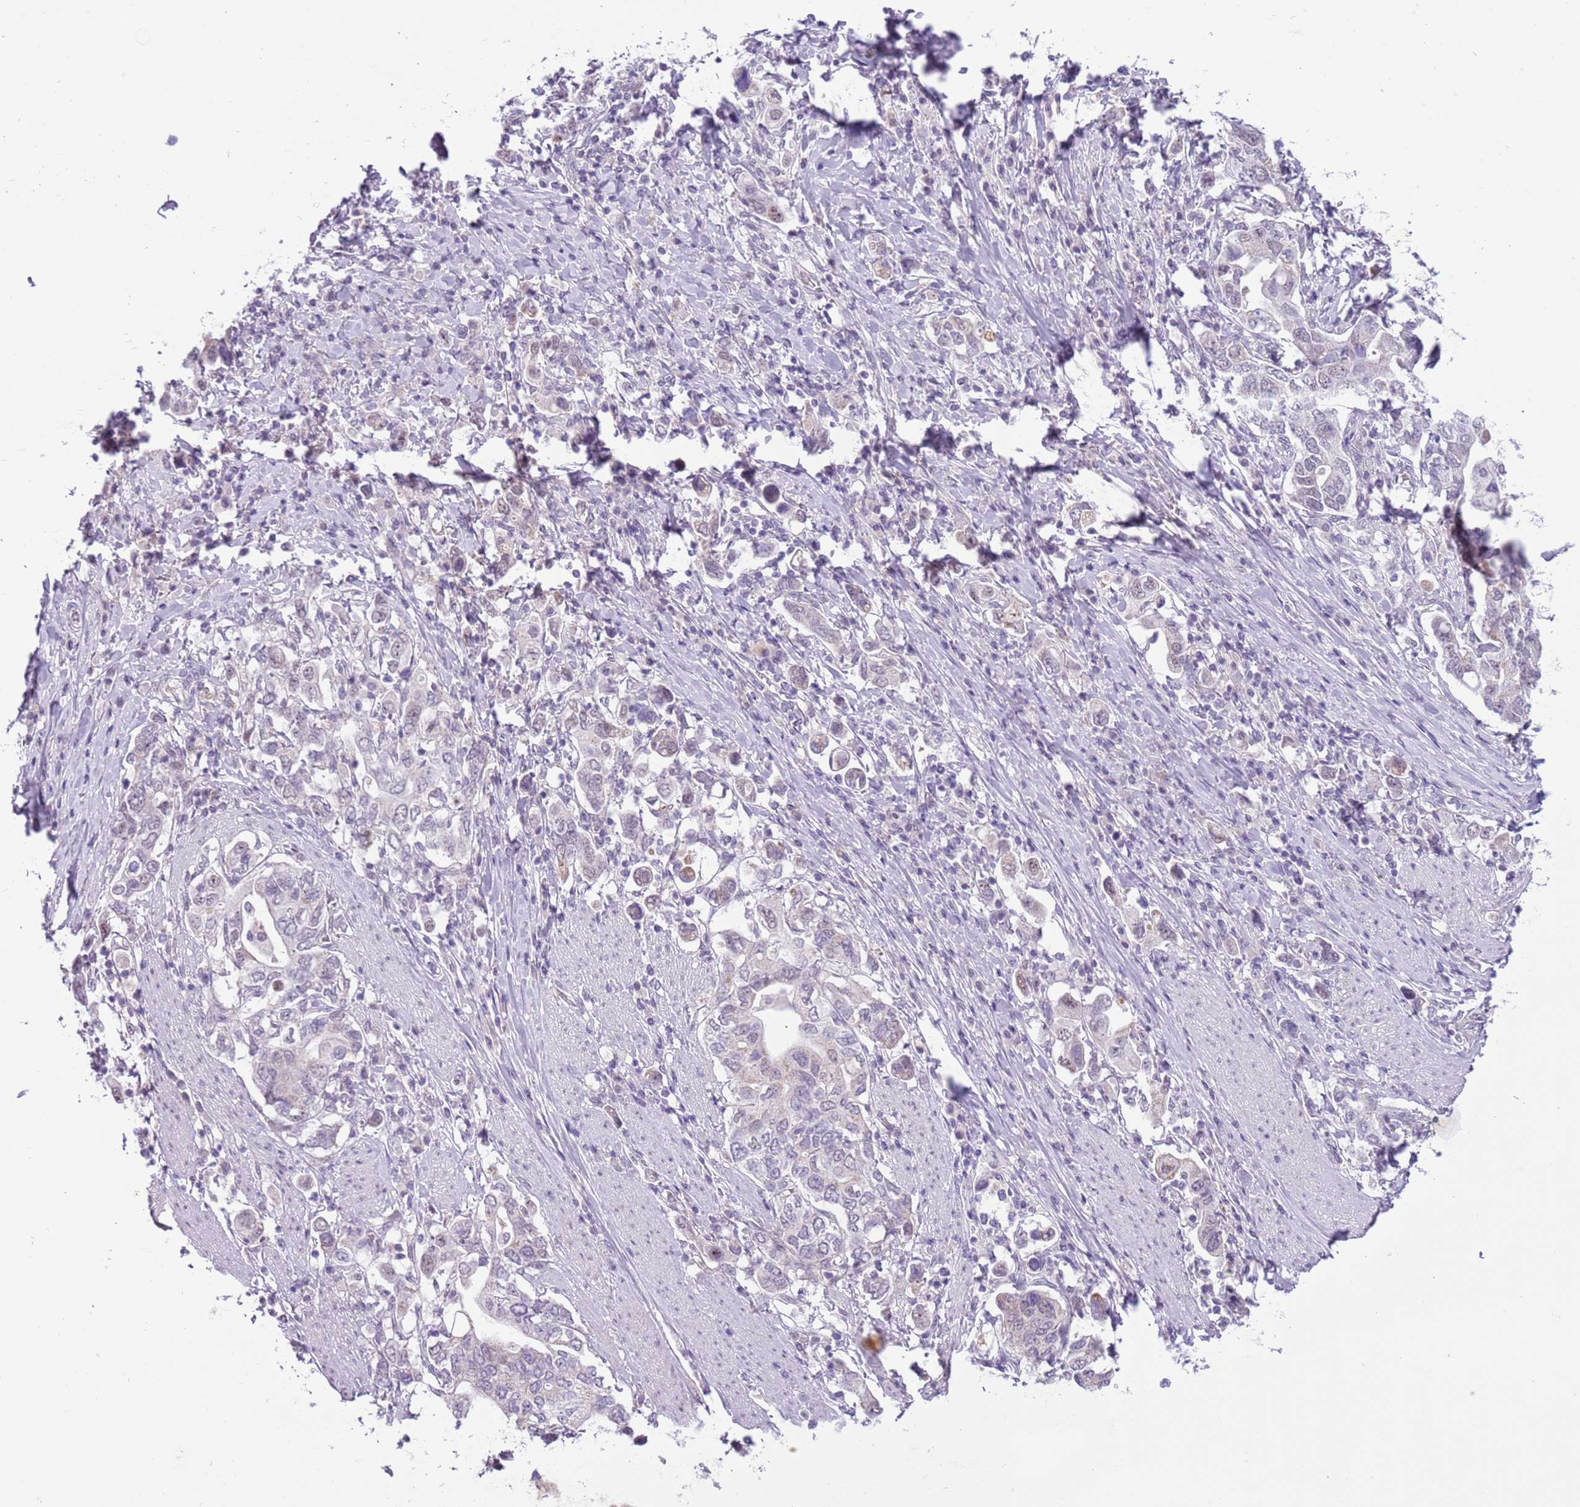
{"staining": {"intensity": "negative", "quantity": "none", "location": "none"}, "tissue": "stomach cancer", "cell_type": "Tumor cells", "image_type": "cancer", "snomed": [{"axis": "morphology", "description": "Adenocarcinoma, NOS"}, {"axis": "topography", "description": "Stomach, upper"}, {"axis": "topography", "description": "Stomach"}], "caption": "There is no significant staining in tumor cells of stomach cancer (adenocarcinoma).", "gene": "FAM120C", "patient": {"sex": "male", "age": 62}}